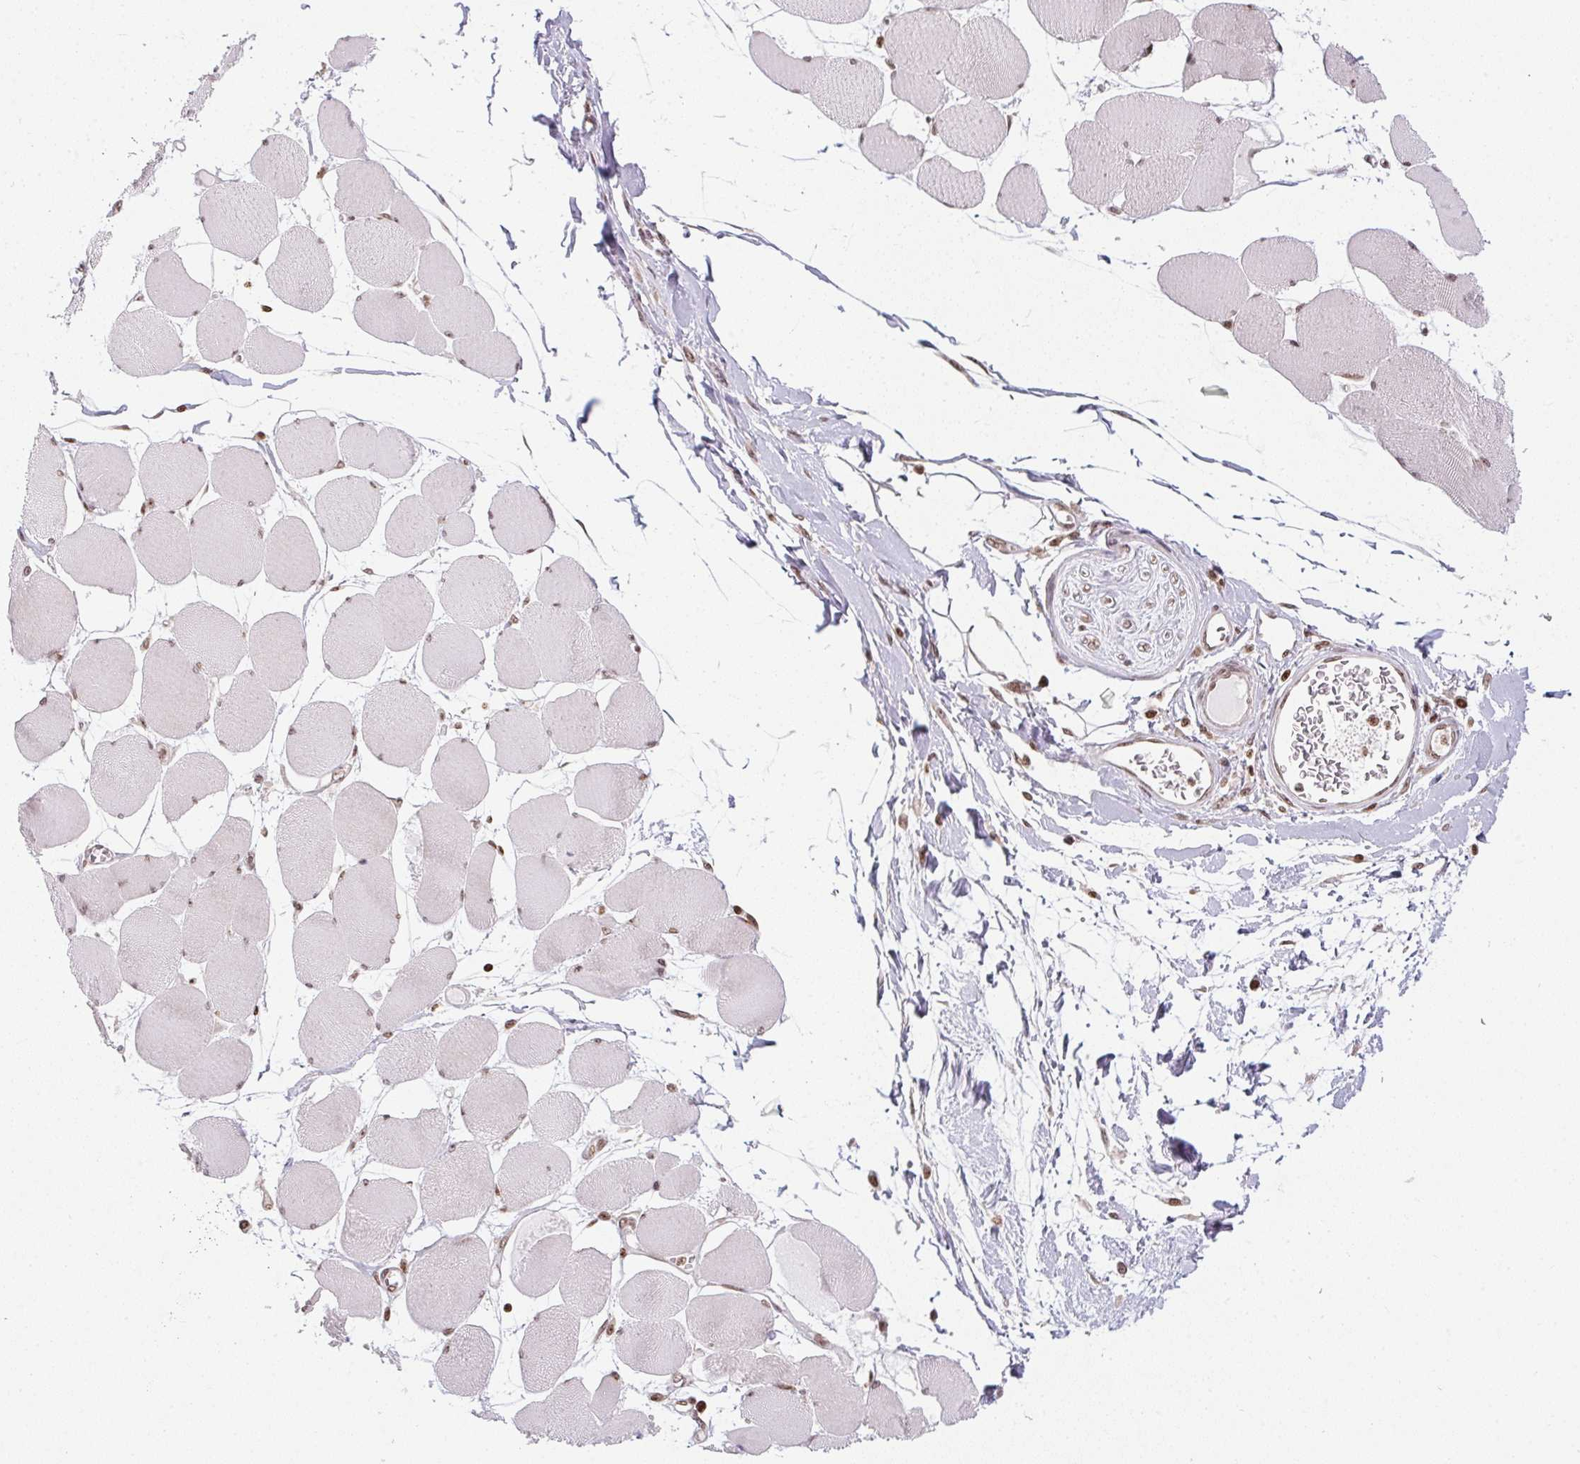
{"staining": {"intensity": "moderate", "quantity": "25%-75%", "location": "cytoplasmic/membranous,nuclear"}, "tissue": "skeletal muscle", "cell_type": "Myocytes", "image_type": "normal", "snomed": [{"axis": "morphology", "description": "Normal tissue, NOS"}, {"axis": "topography", "description": "Skeletal muscle"}], "caption": "An image of skeletal muscle stained for a protein reveals moderate cytoplasmic/membranous,nuclear brown staining in myocytes.", "gene": "RNF181", "patient": {"sex": "female", "age": 75}}